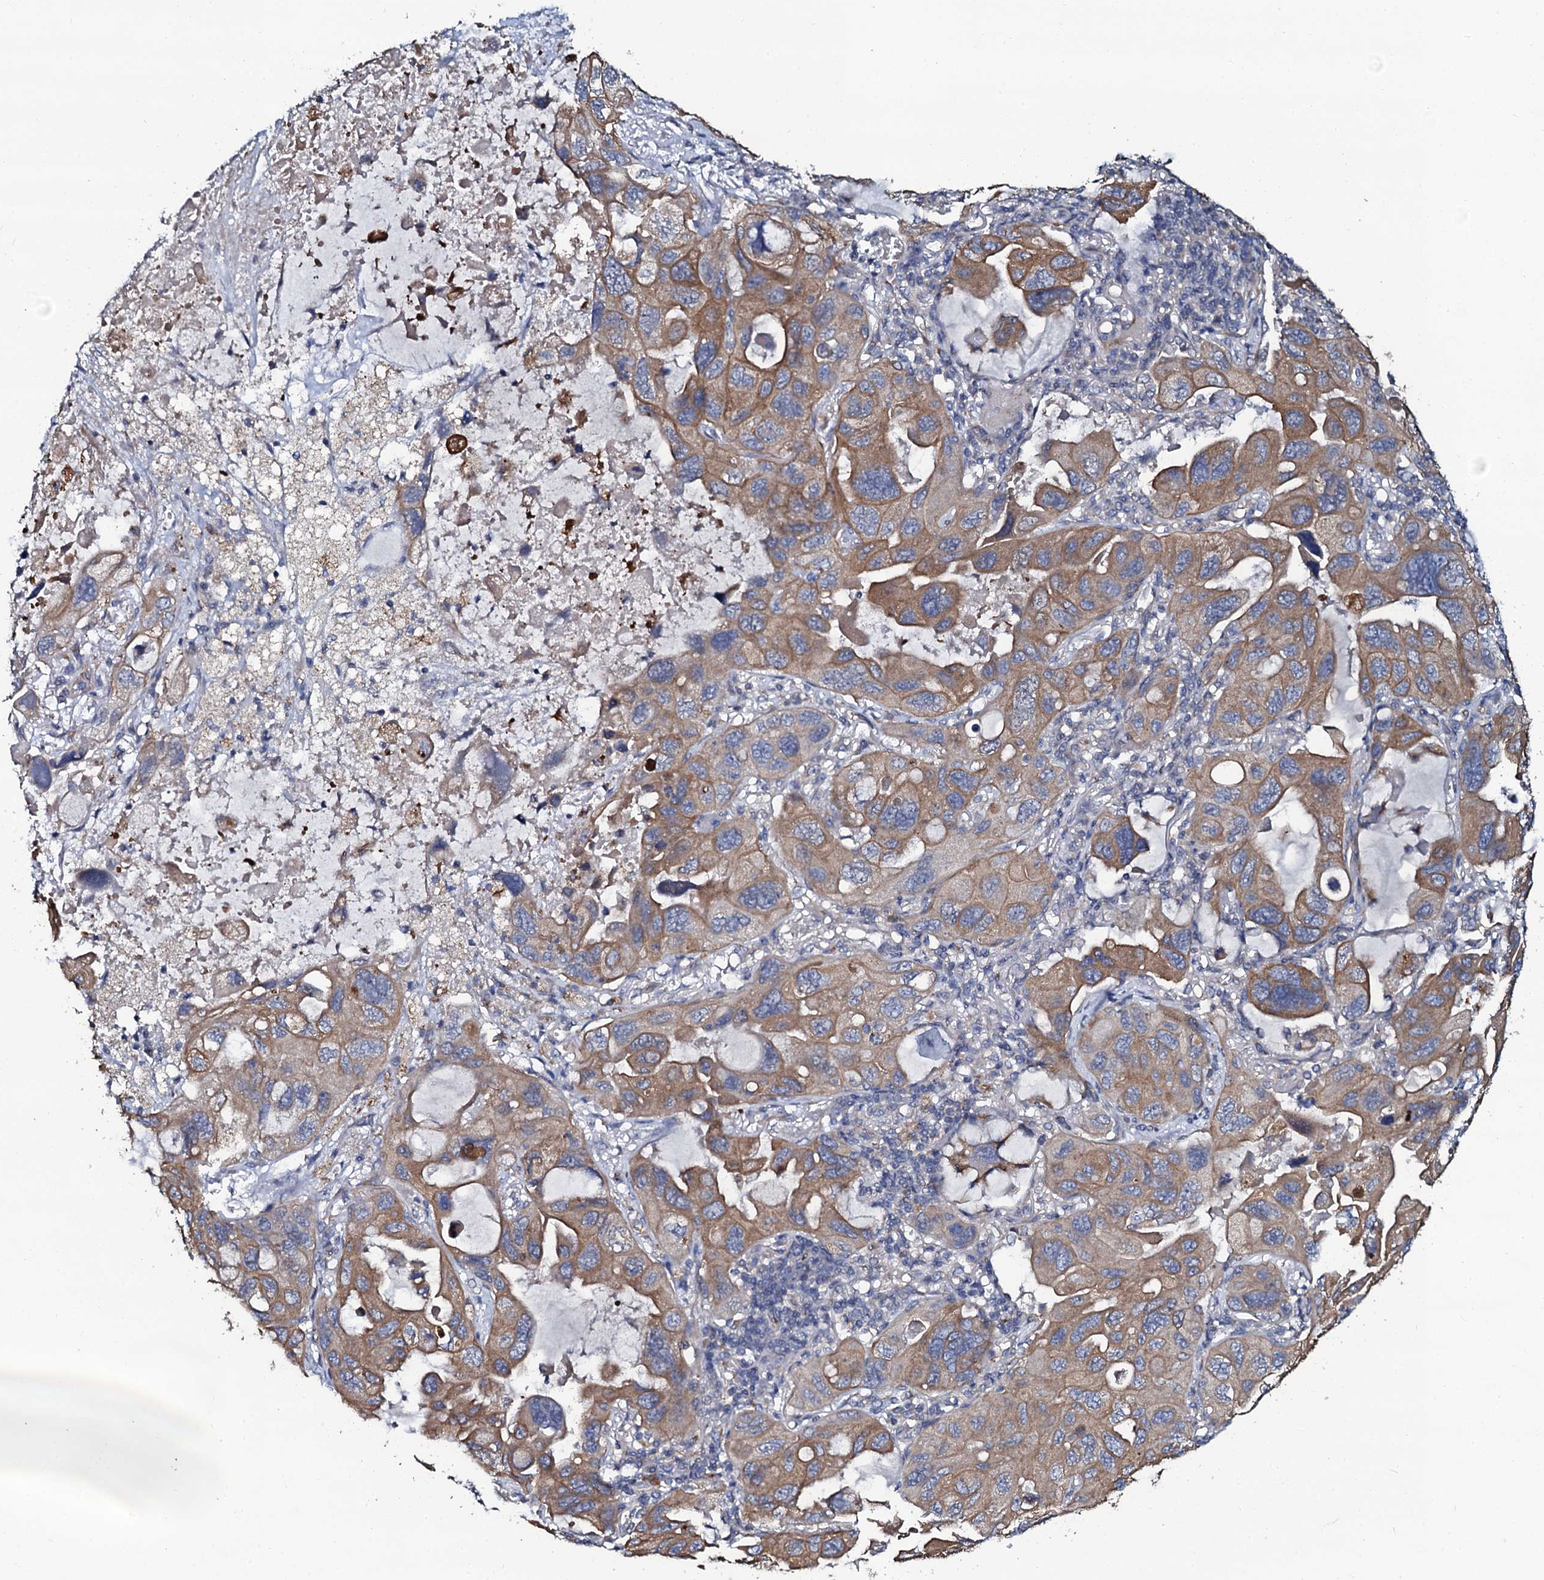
{"staining": {"intensity": "moderate", "quantity": "25%-75%", "location": "cytoplasmic/membranous"}, "tissue": "lung cancer", "cell_type": "Tumor cells", "image_type": "cancer", "snomed": [{"axis": "morphology", "description": "Squamous cell carcinoma, NOS"}, {"axis": "topography", "description": "Lung"}], "caption": "This is a histology image of IHC staining of lung squamous cell carcinoma, which shows moderate staining in the cytoplasmic/membranous of tumor cells.", "gene": "GLCE", "patient": {"sex": "female", "age": 73}}